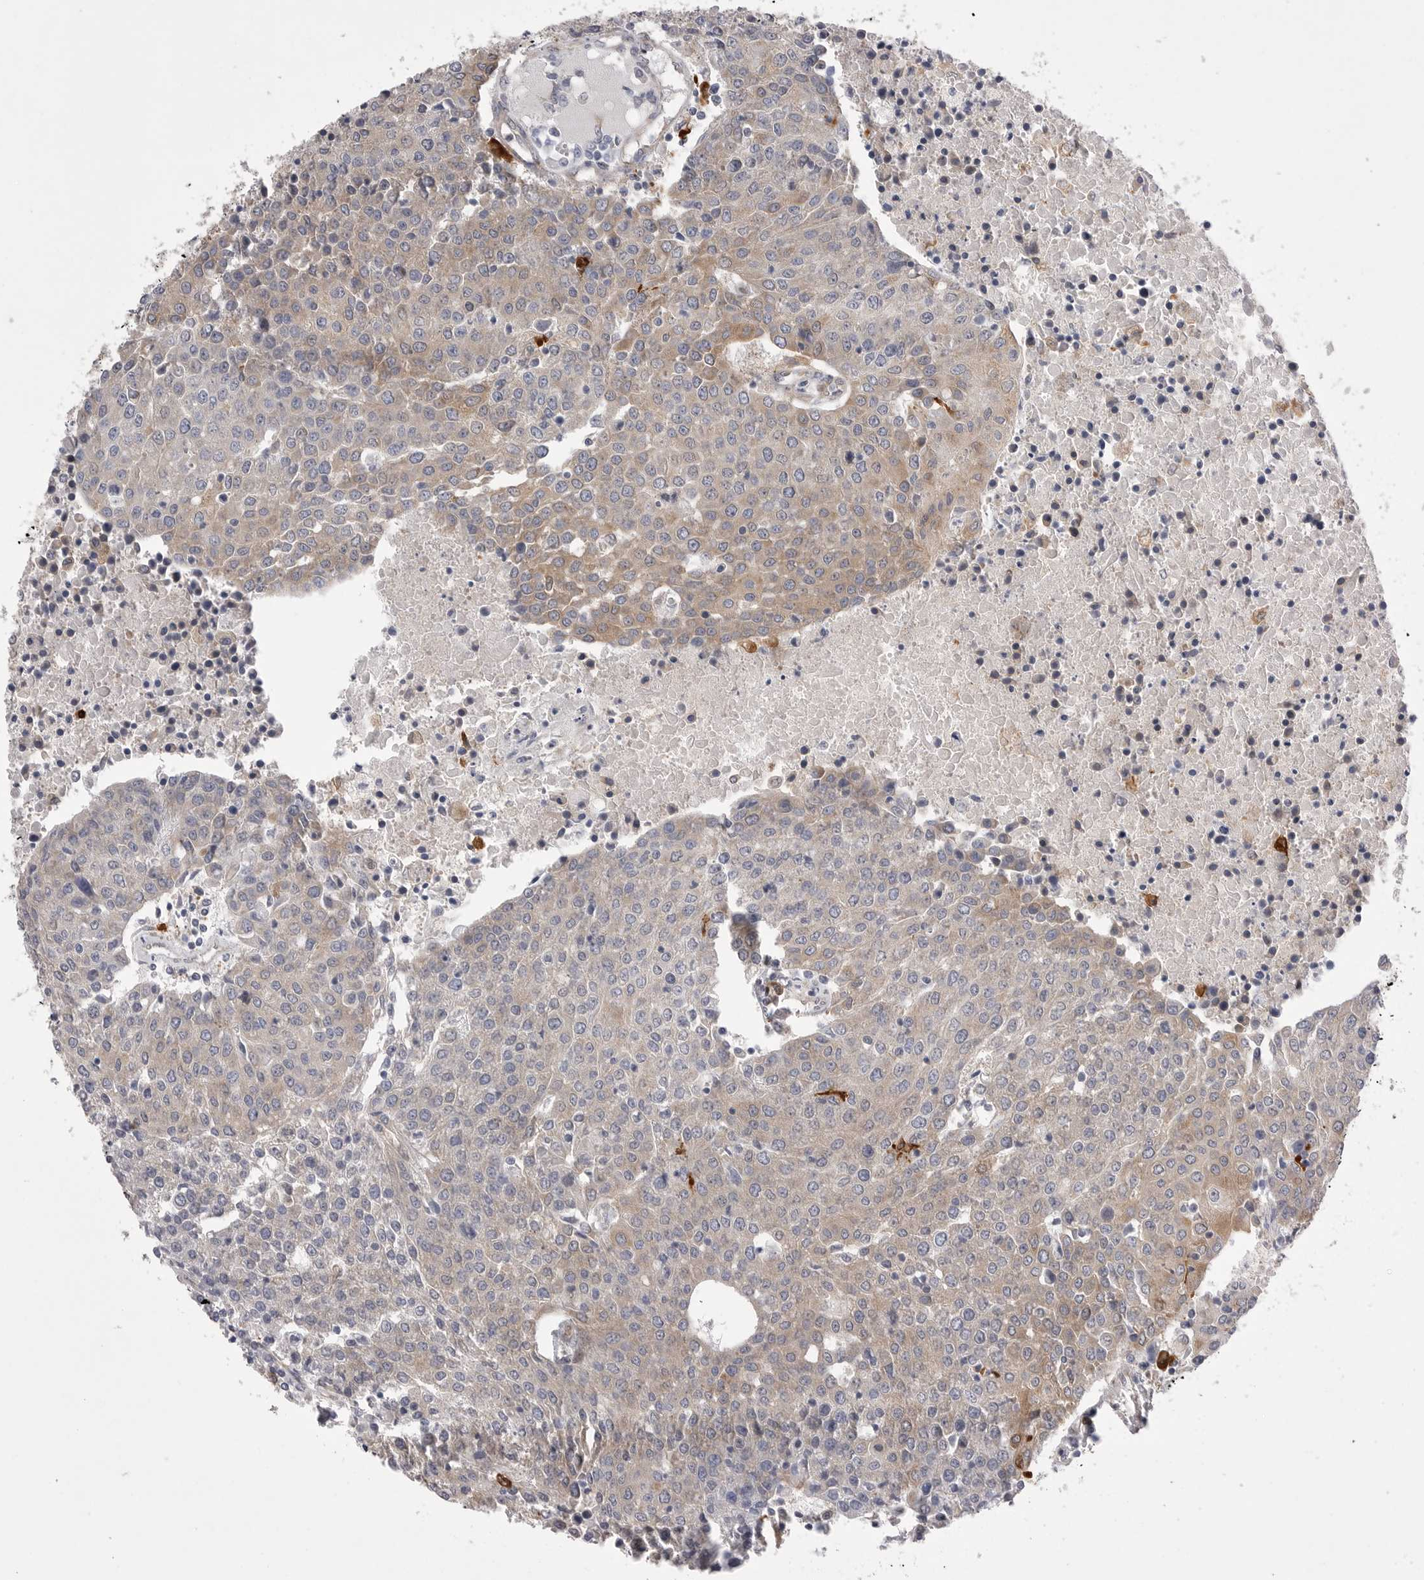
{"staining": {"intensity": "weak", "quantity": "<25%", "location": "cytoplasmic/membranous"}, "tissue": "urothelial cancer", "cell_type": "Tumor cells", "image_type": "cancer", "snomed": [{"axis": "morphology", "description": "Urothelial carcinoma, High grade"}, {"axis": "topography", "description": "Urinary bladder"}], "caption": "Immunohistochemical staining of human high-grade urothelial carcinoma exhibits no significant staining in tumor cells. Brightfield microscopy of IHC stained with DAB (brown) and hematoxylin (blue), captured at high magnification.", "gene": "VAC14", "patient": {"sex": "female", "age": 85}}